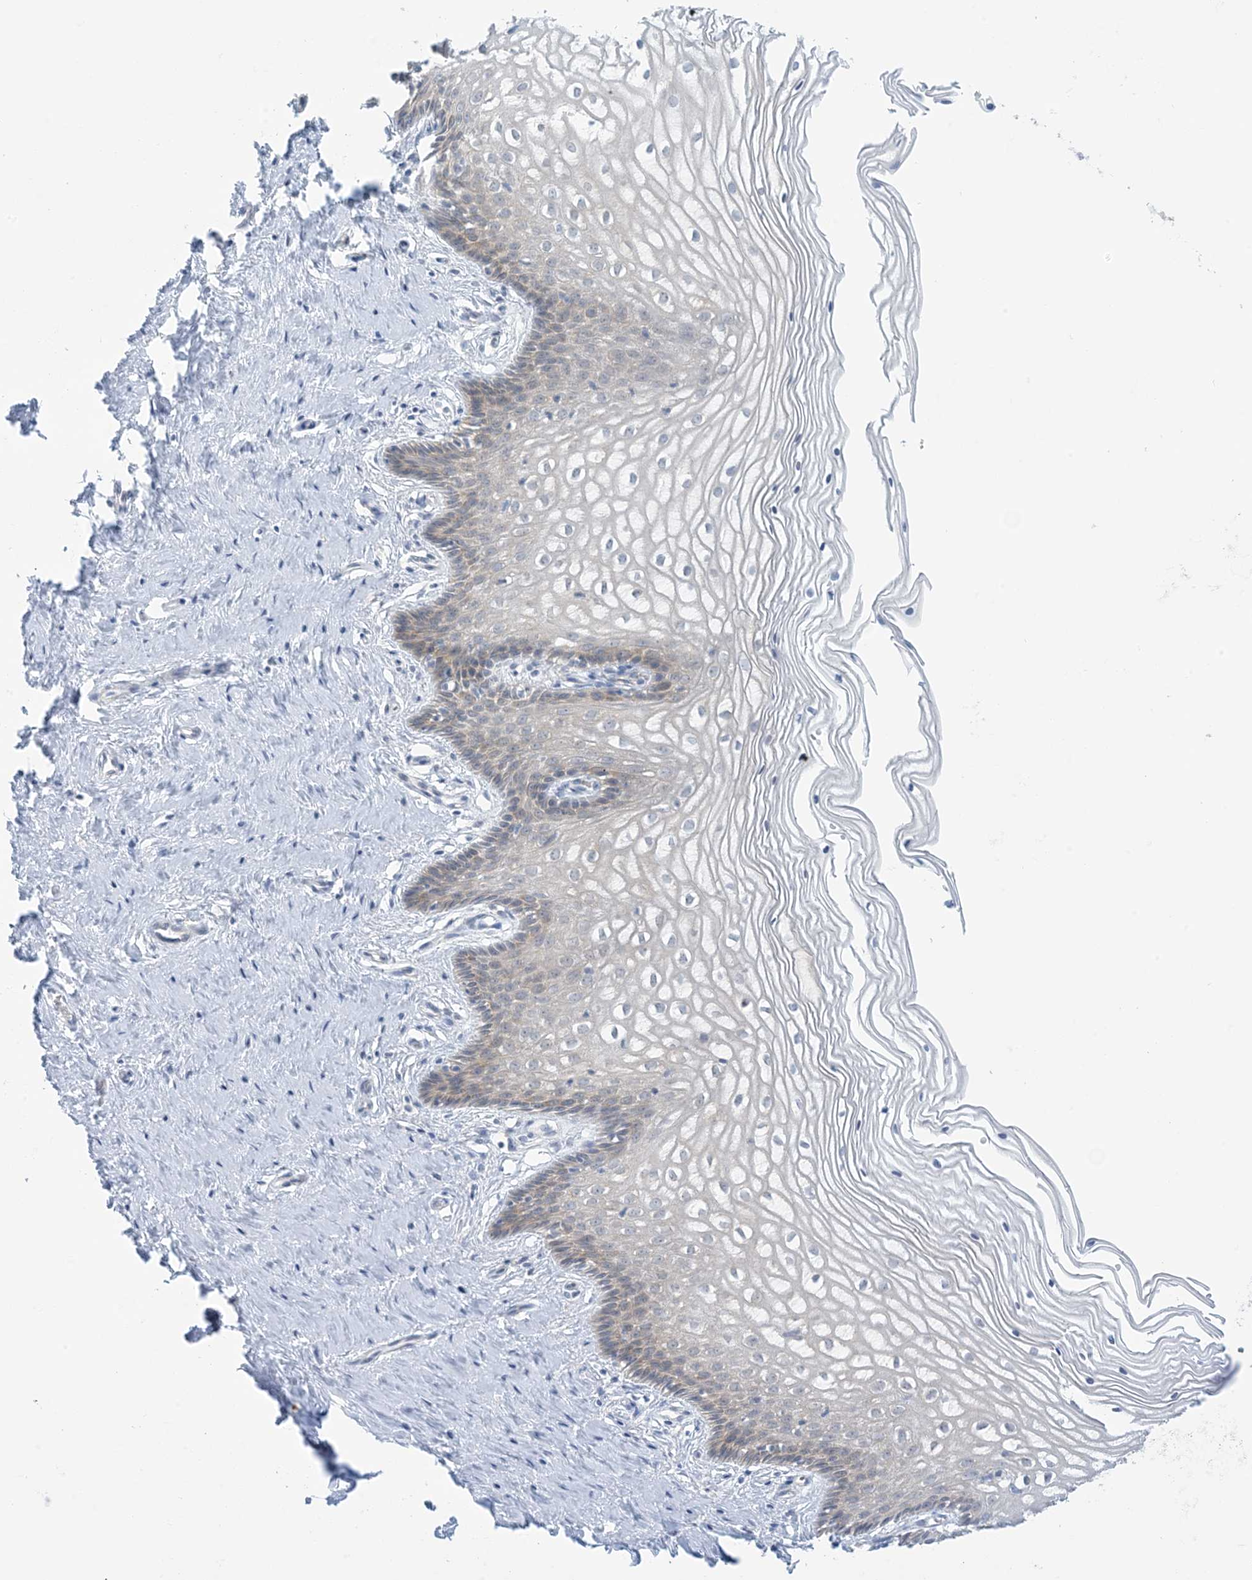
{"staining": {"intensity": "moderate", "quantity": "25%-75%", "location": "cytoplasmic/membranous"}, "tissue": "cervix", "cell_type": "Glandular cells", "image_type": "normal", "snomed": [{"axis": "morphology", "description": "Normal tissue, NOS"}, {"axis": "topography", "description": "Cervix"}], "caption": "The micrograph shows a brown stain indicating the presence of a protein in the cytoplasmic/membranous of glandular cells in cervix.", "gene": "MRPS18A", "patient": {"sex": "female", "age": 33}}